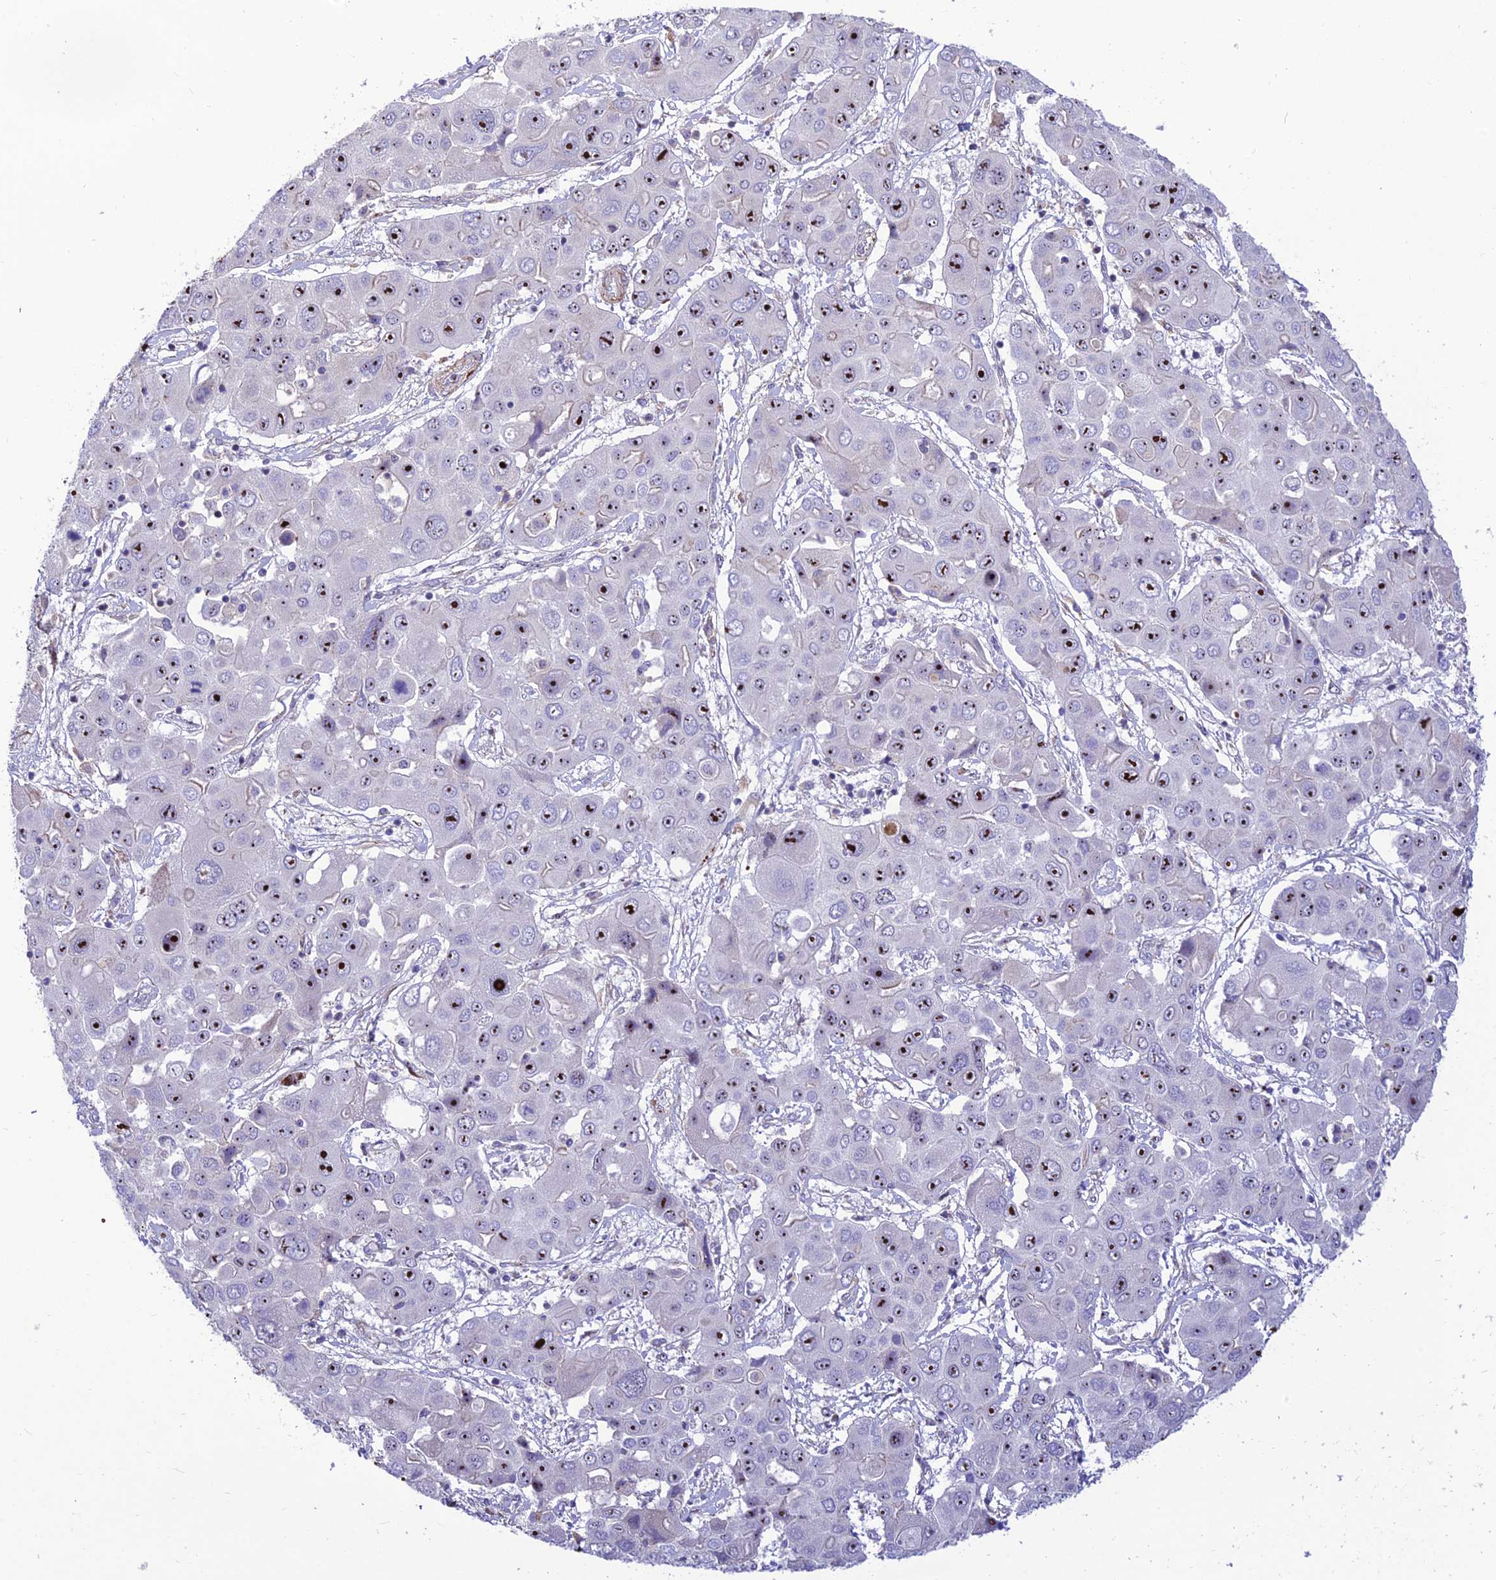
{"staining": {"intensity": "strong", "quantity": "25%-75%", "location": "nuclear"}, "tissue": "liver cancer", "cell_type": "Tumor cells", "image_type": "cancer", "snomed": [{"axis": "morphology", "description": "Cholangiocarcinoma"}, {"axis": "topography", "description": "Liver"}], "caption": "Protein analysis of liver cholangiocarcinoma tissue reveals strong nuclear staining in about 25%-75% of tumor cells.", "gene": "KBTBD7", "patient": {"sex": "male", "age": 67}}